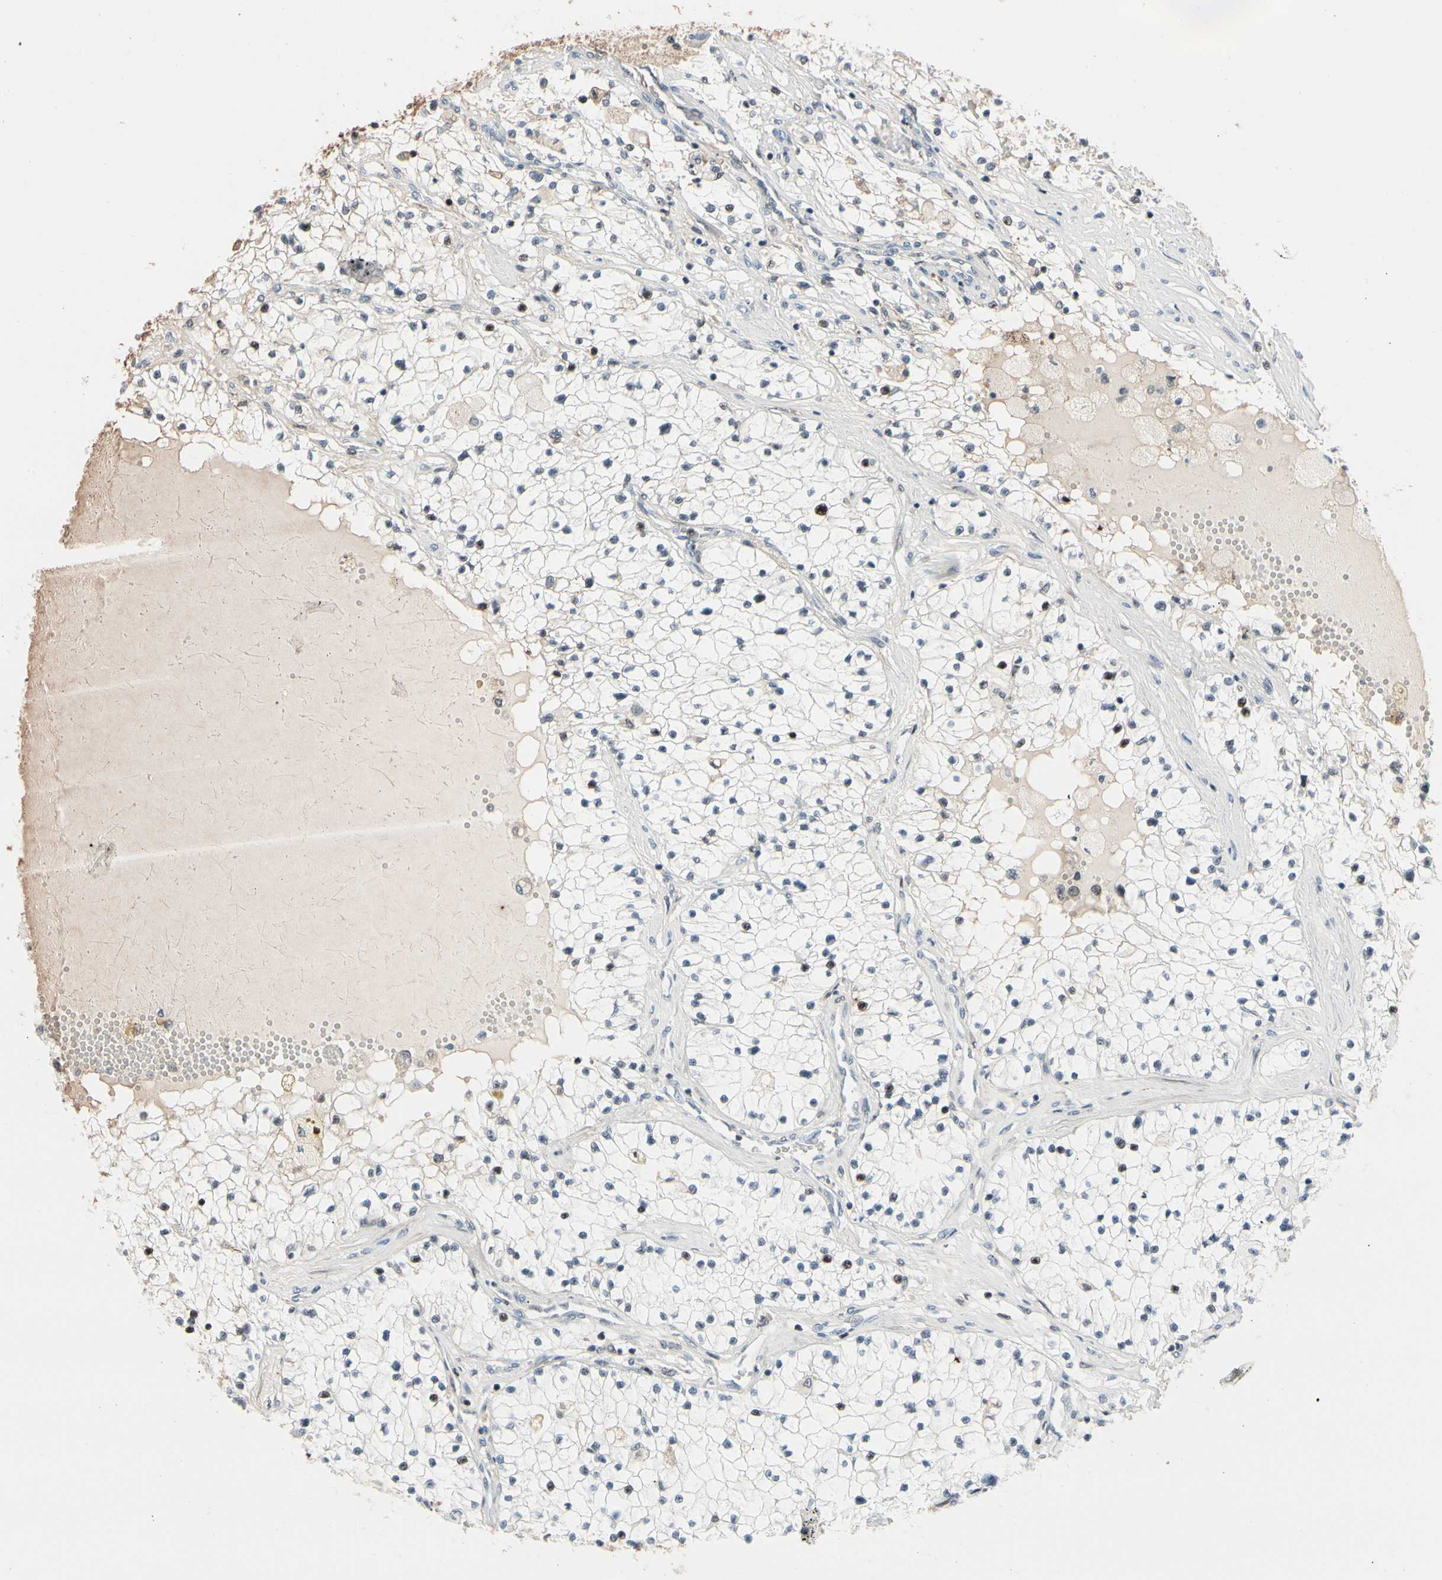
{"staining": {"intensity": "moderate", "quantity": "<25%", "location": "nuclear"}, "tissue": "renal cancer", "cell_type": "Tumor cells", "image_type": "cancer", "snomed": [{"axis": "morphology", "description": "Adenocarcinoma, NOS"}, {"axis": "topography", "description": "Kidney"}], "caption": "Protein analysis of renal adenocarcinoma tissue demonstrates moderate nuclear expression in approximately <25% of tumor cells.", "gene": "FOXO3", "patient": {"sex": "male", "age": 68}}